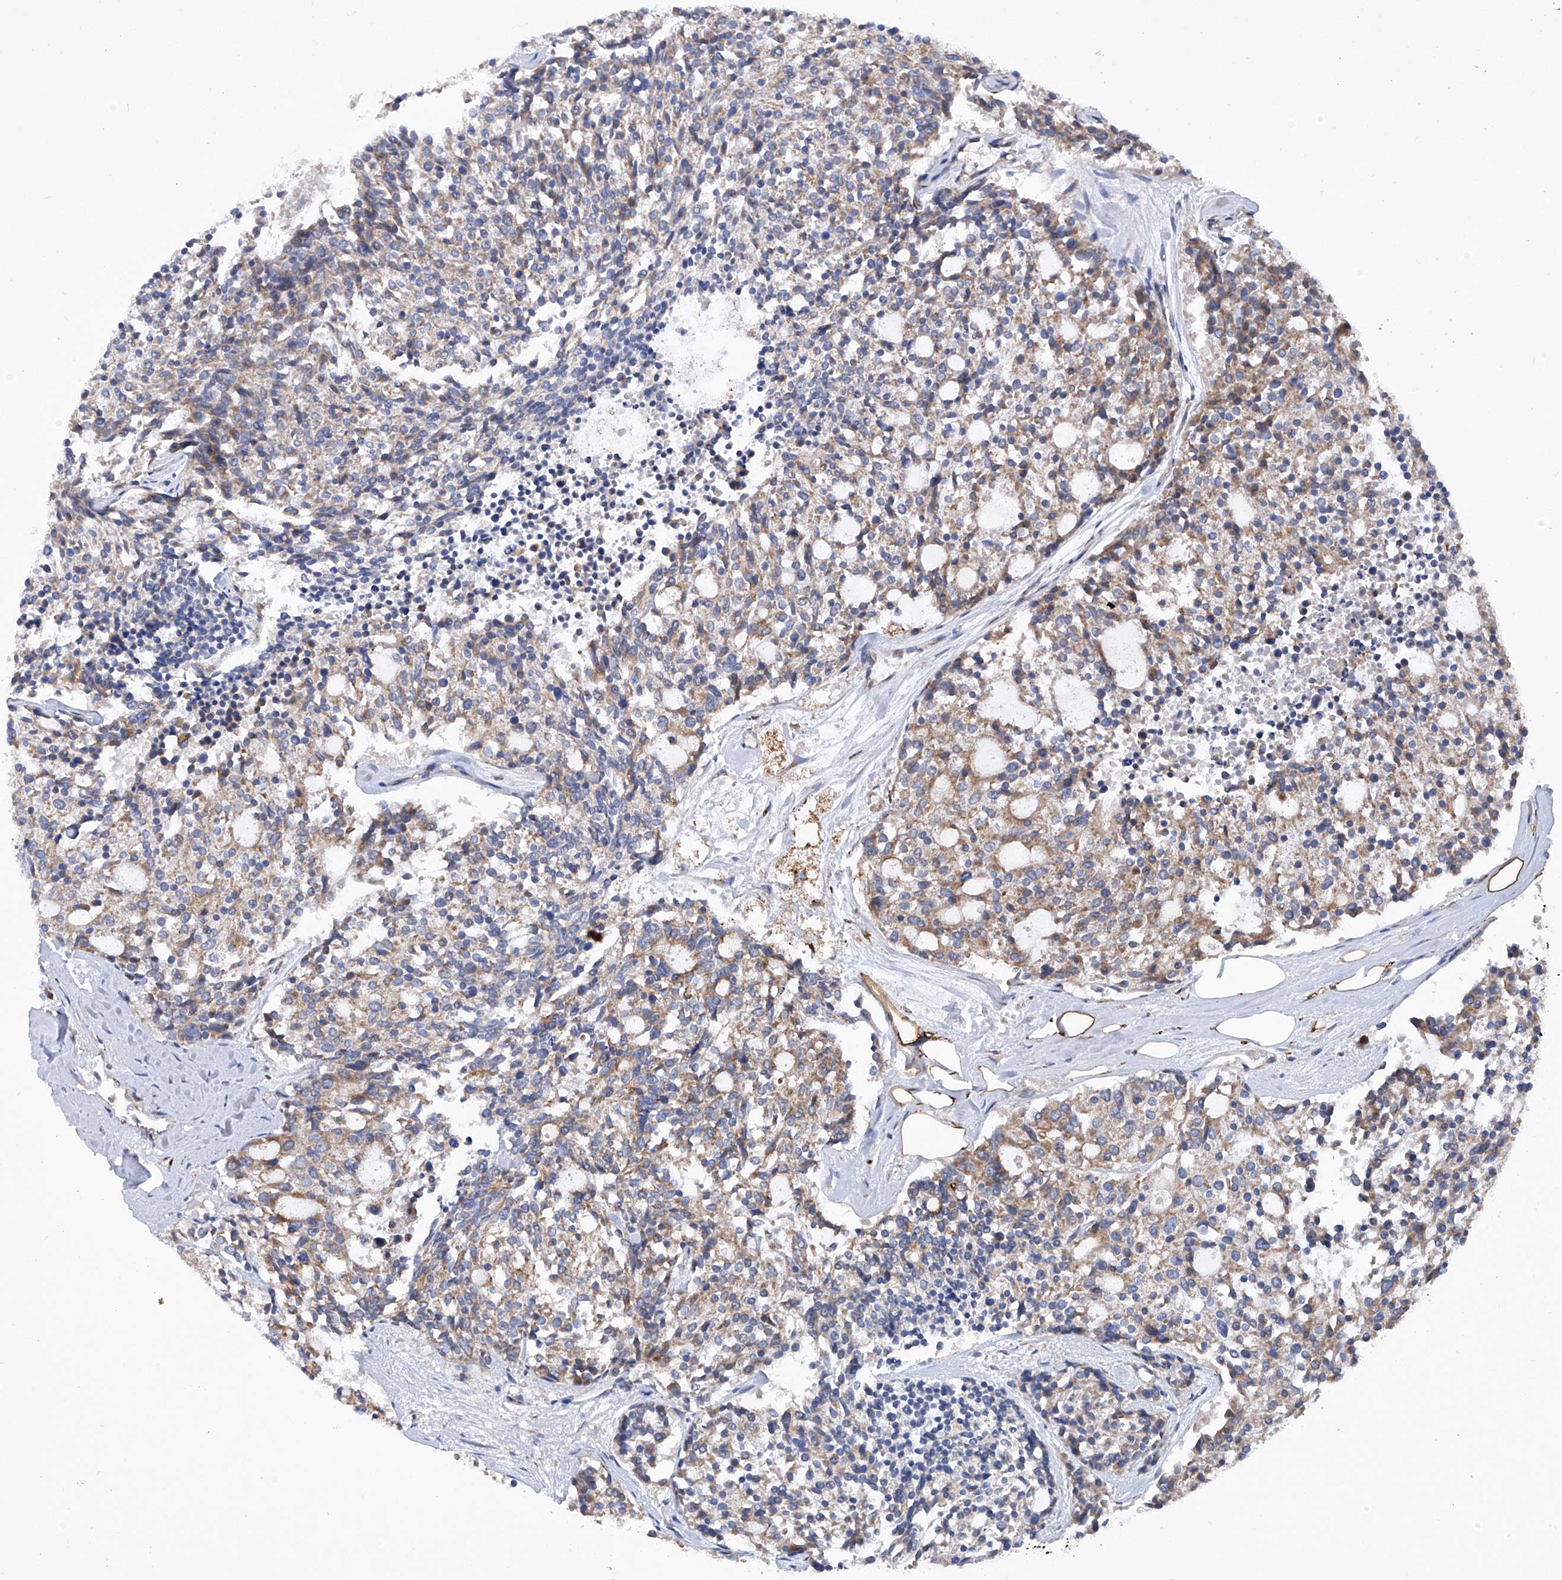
{"staining": {"intensity": "moderate", "quantity": "25%-75%", "location": "cytoplasmic/membranous"}, "tissue": "carcinoid", "cell_type": "Tumor cells", "image_type": "cancer", "snomed": [{"axis": "morphology", "description": "Carcinoid, malignant, NOS"}, {"axis": "topography", "description": "Pancreas"}], "caption": "Tumor cells exhibit medium levels of moderate cytoplasmic/membranous expression in about 25%-75% of cells in malignant carcinoid.", "gene": "ASCC3", "patient": {"sex": "female", "age": 54}}